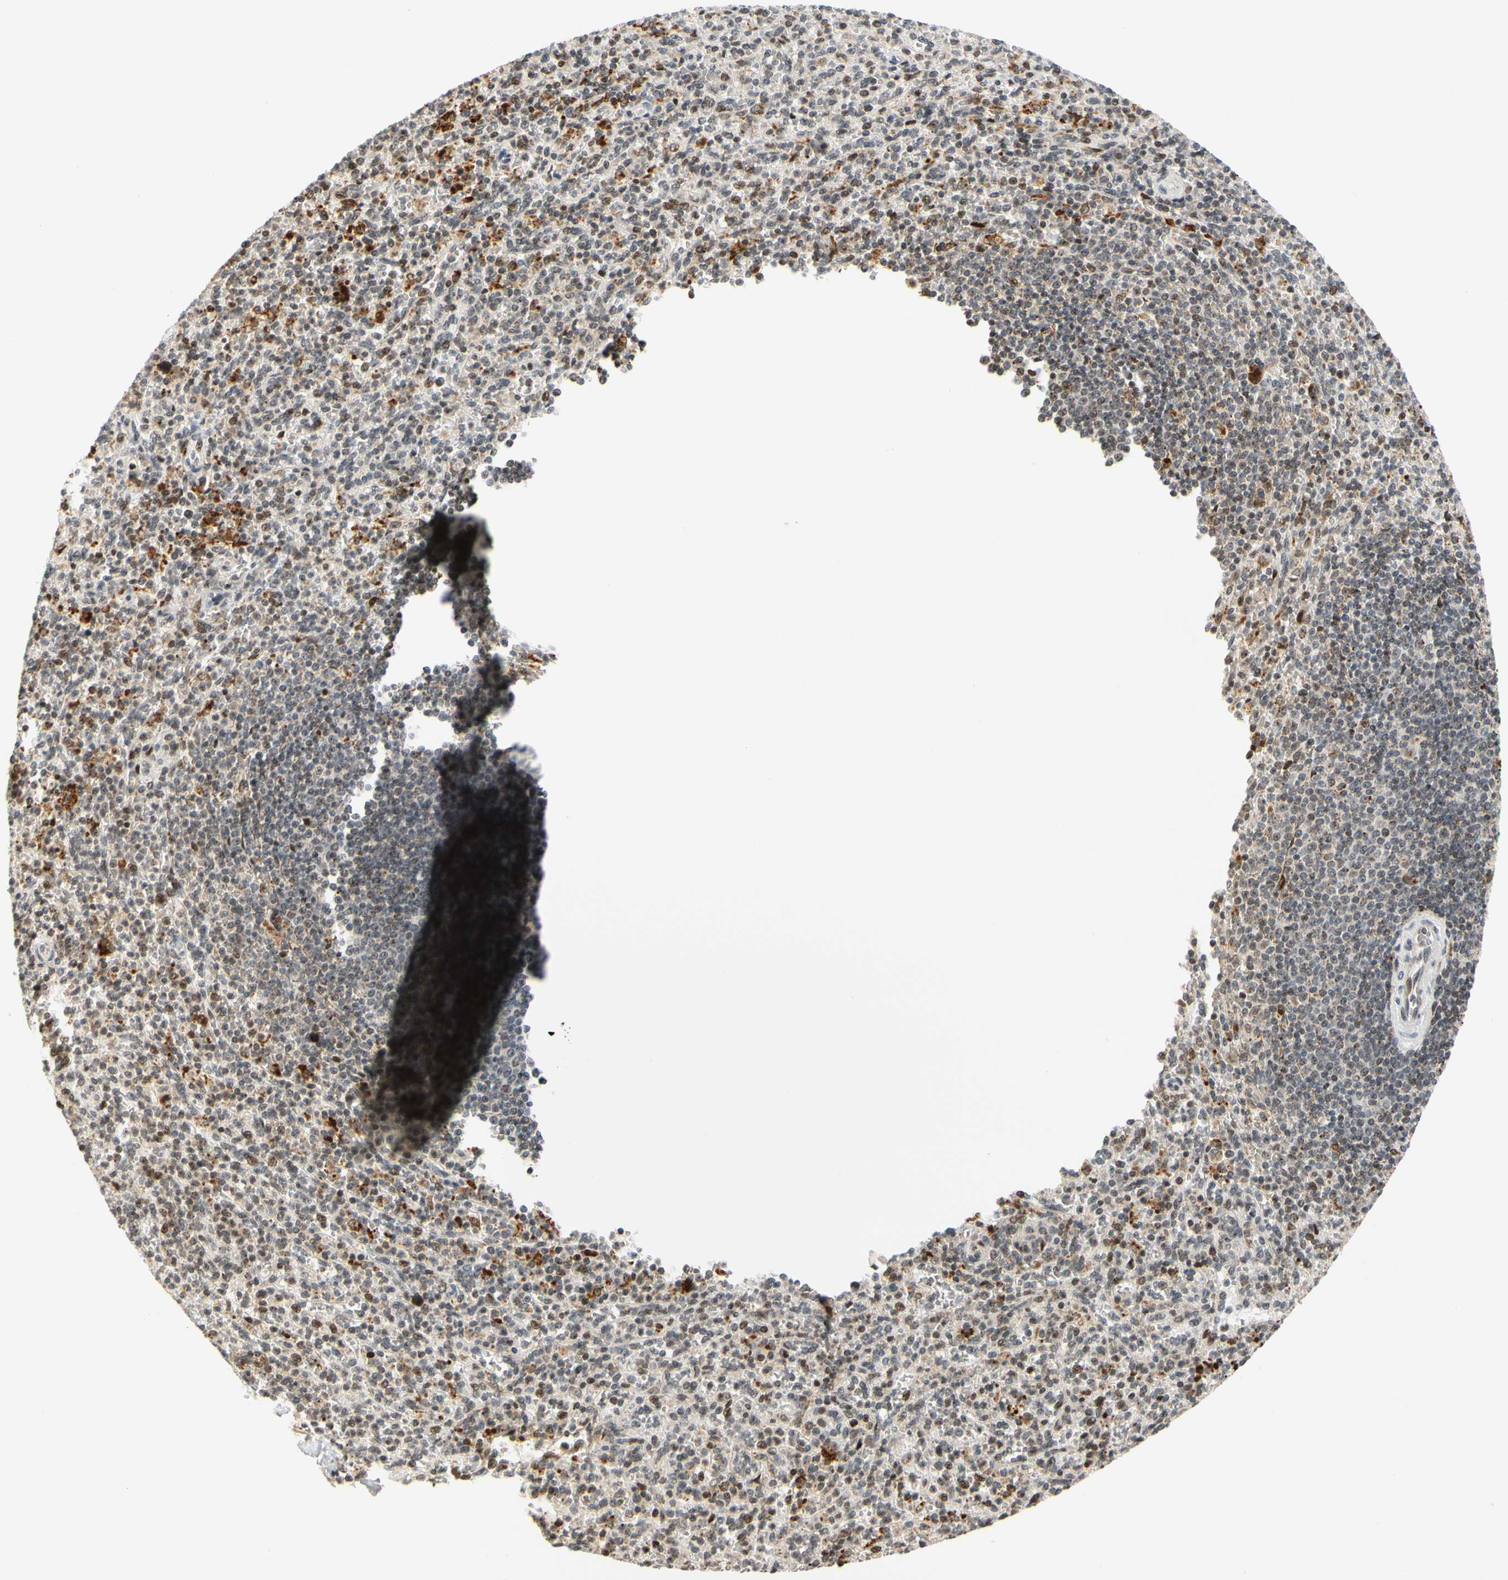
{"staining": {"intensity": "moderate", "quantity": "25%-75%", "location": "nuclear"}, "tissue": "spleen", "cell_type": "Cells in red pulp", "image_type": "normal", "snomed": [{"axis": "morphology", "description": "Normal tissue, NOS"}, {"axis": "topography", "description": "Spleen"}], "caption": "This micrograph shows IHC staining of normal spleen, with medium moderate nuclear expression in approximately 25%-75% of cells in red pulp.", "gene": "CDK7", "patient": {"sex": "male", "age": 36}}